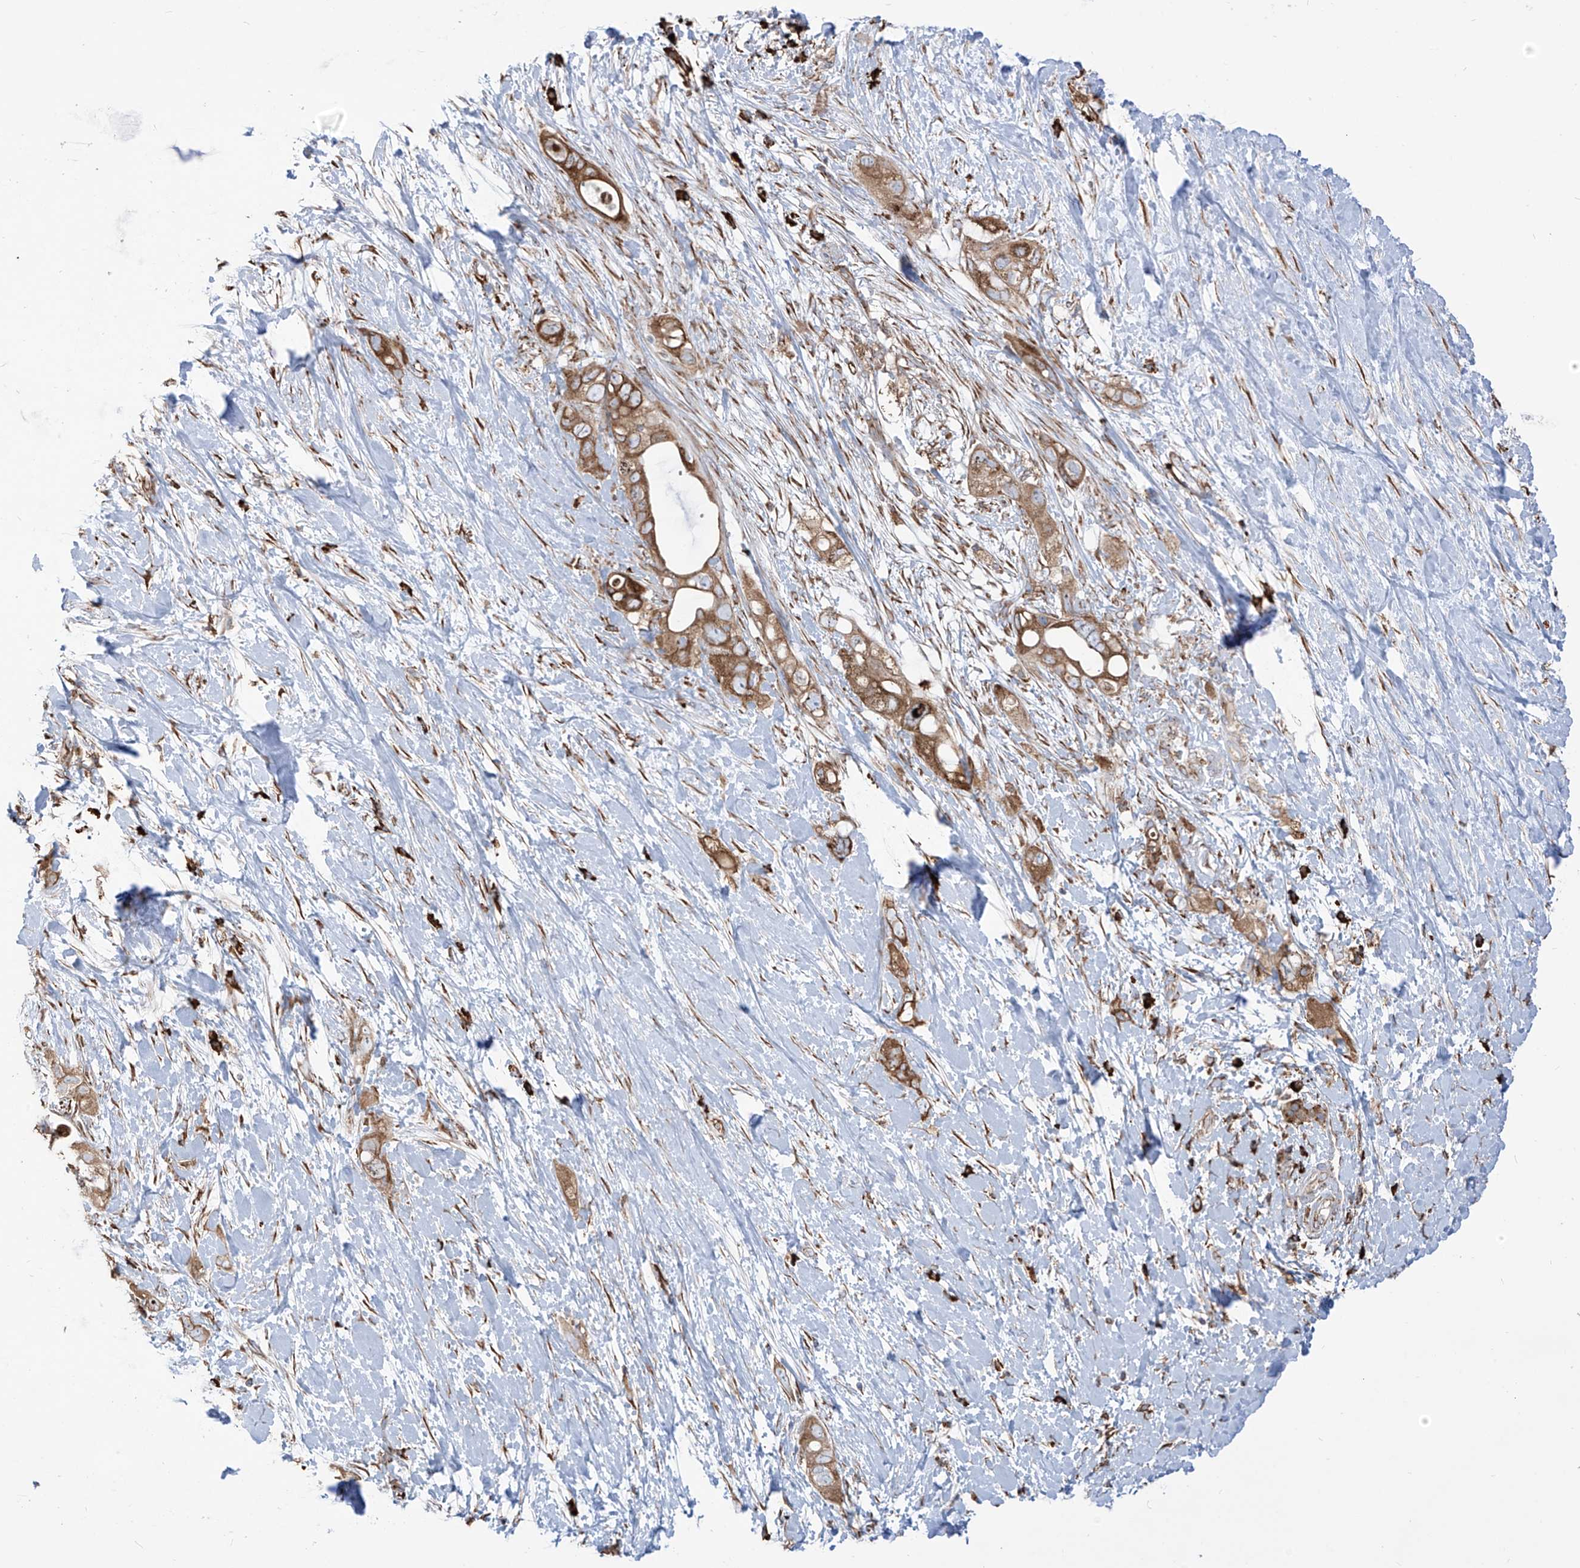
{"staining": {"intensity": "moderate", "quantity": ">75%", "location": "cytoplasmic/membranous"}, "tissue": "pancreatic cancer", "cell_type": "Tumor cells", "image_type": "cancer", "snomed": [{"axis": "morphology", "description": "Adenocarcinoma, NOS"}, {"axis": "topography", "description": "Pancreas"}], "caption": "IHC (DAB (3,3'-diaminobenzidine)) staining of pancreatic adenocarcinoma reveals moderate cytoplasmic/membranous protein expression in about >75% of tumor cells.", "gene": "PDIA6", "patient": {"sex": "female", "age": 56}}